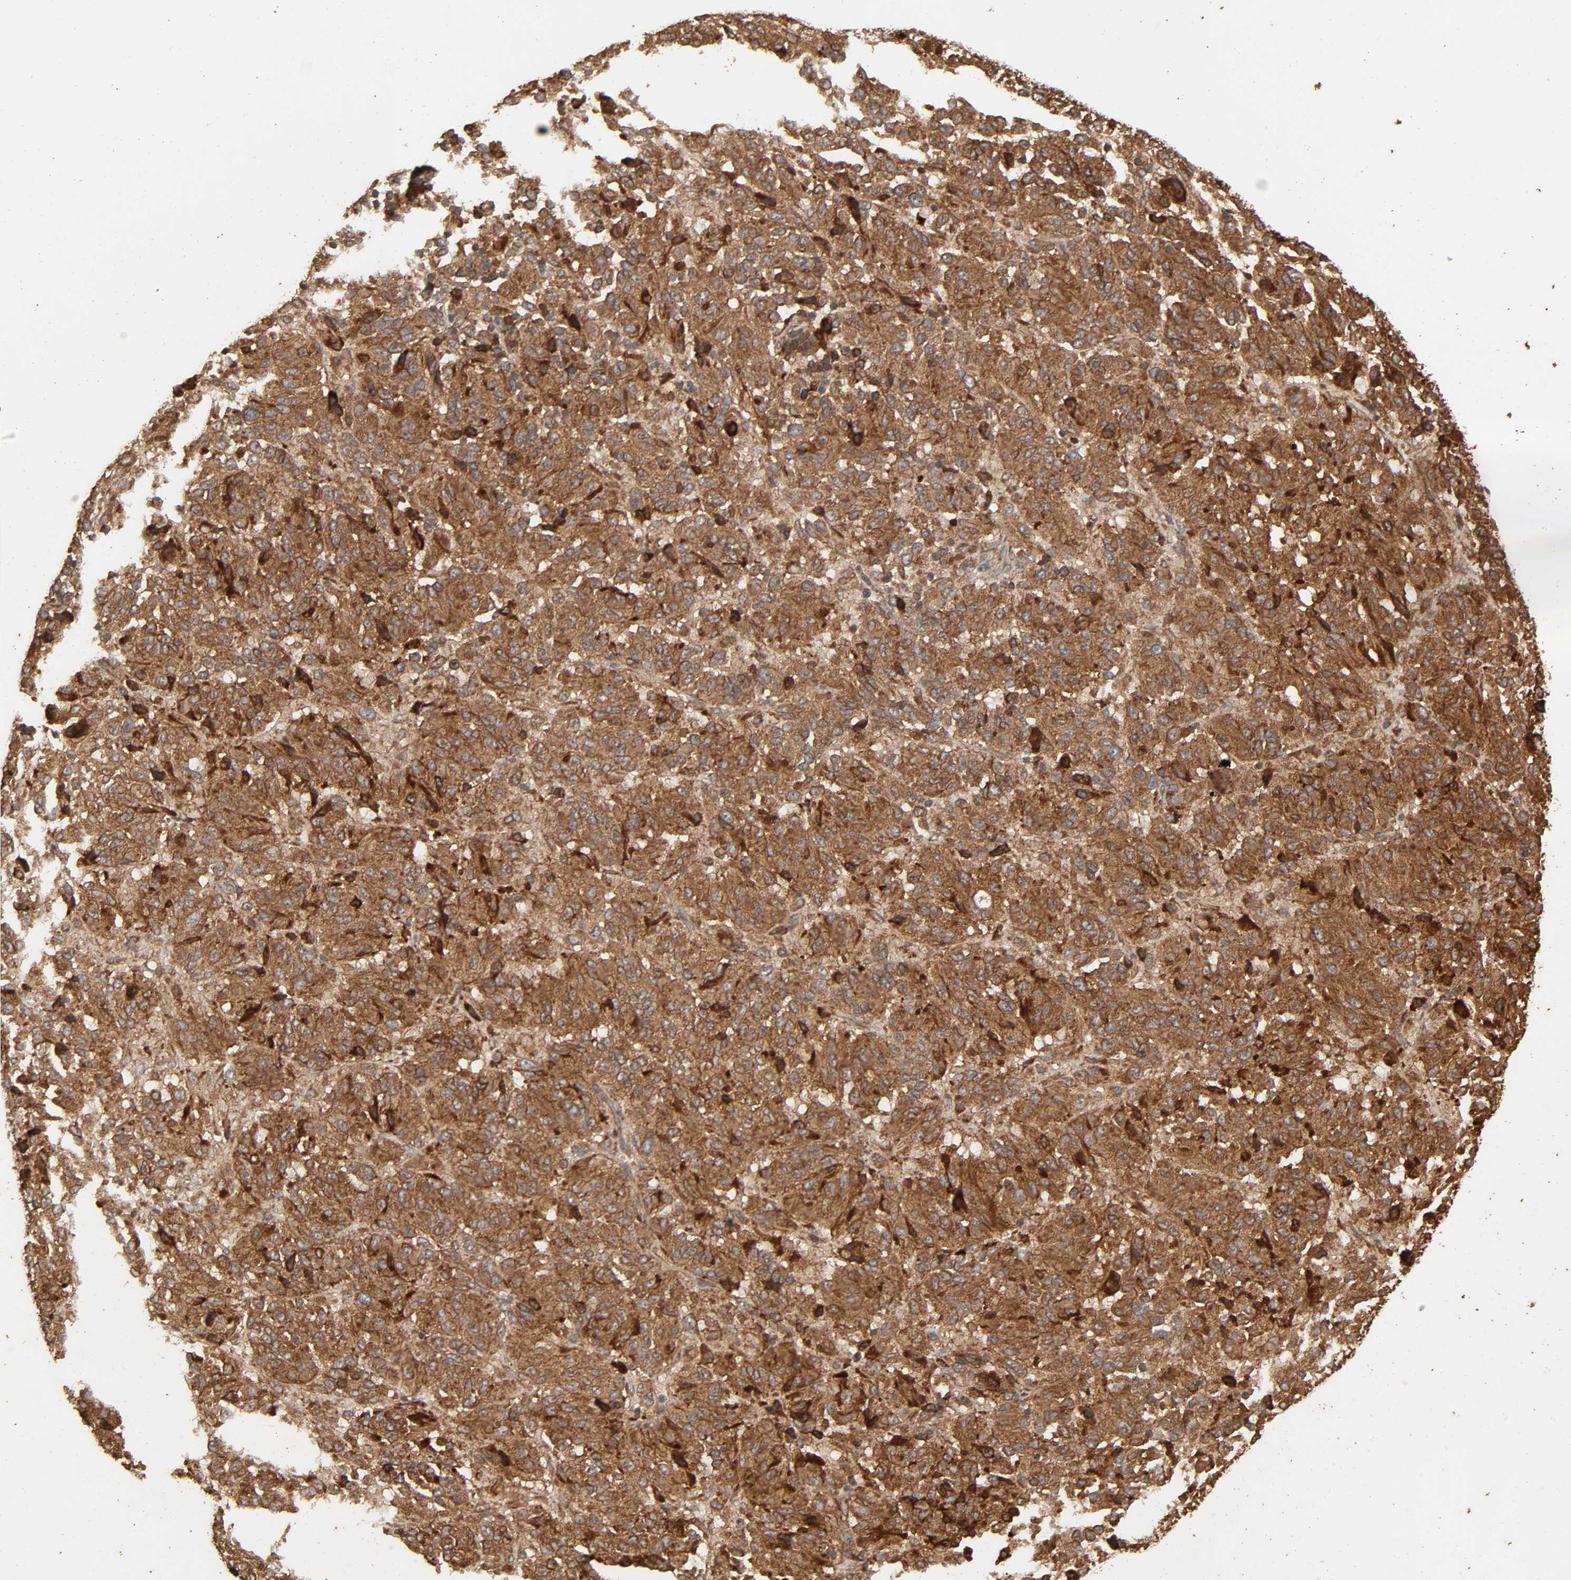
{"staining": {"intensity": "strong", "quantity": "25%-75%", "location": "cytoplasmic/membranous"}, "tissue": "melanoma", "cell_type": "Tumor cells", "image_type": "cancer", "snomed": [{"axis": "morphology", "description": "Malignant melanoma, Metastatic site"}, {"axis": "topography", "description": "Lung"}], "caption": "Protein staining reveals strong cytoplasmic/membranous positivity in about 25%-75% of tumor cells in malignant melanoma (metastatic site).", "gene": "RPS6KA6", "patient": {"sex": "male", "age": 64}}